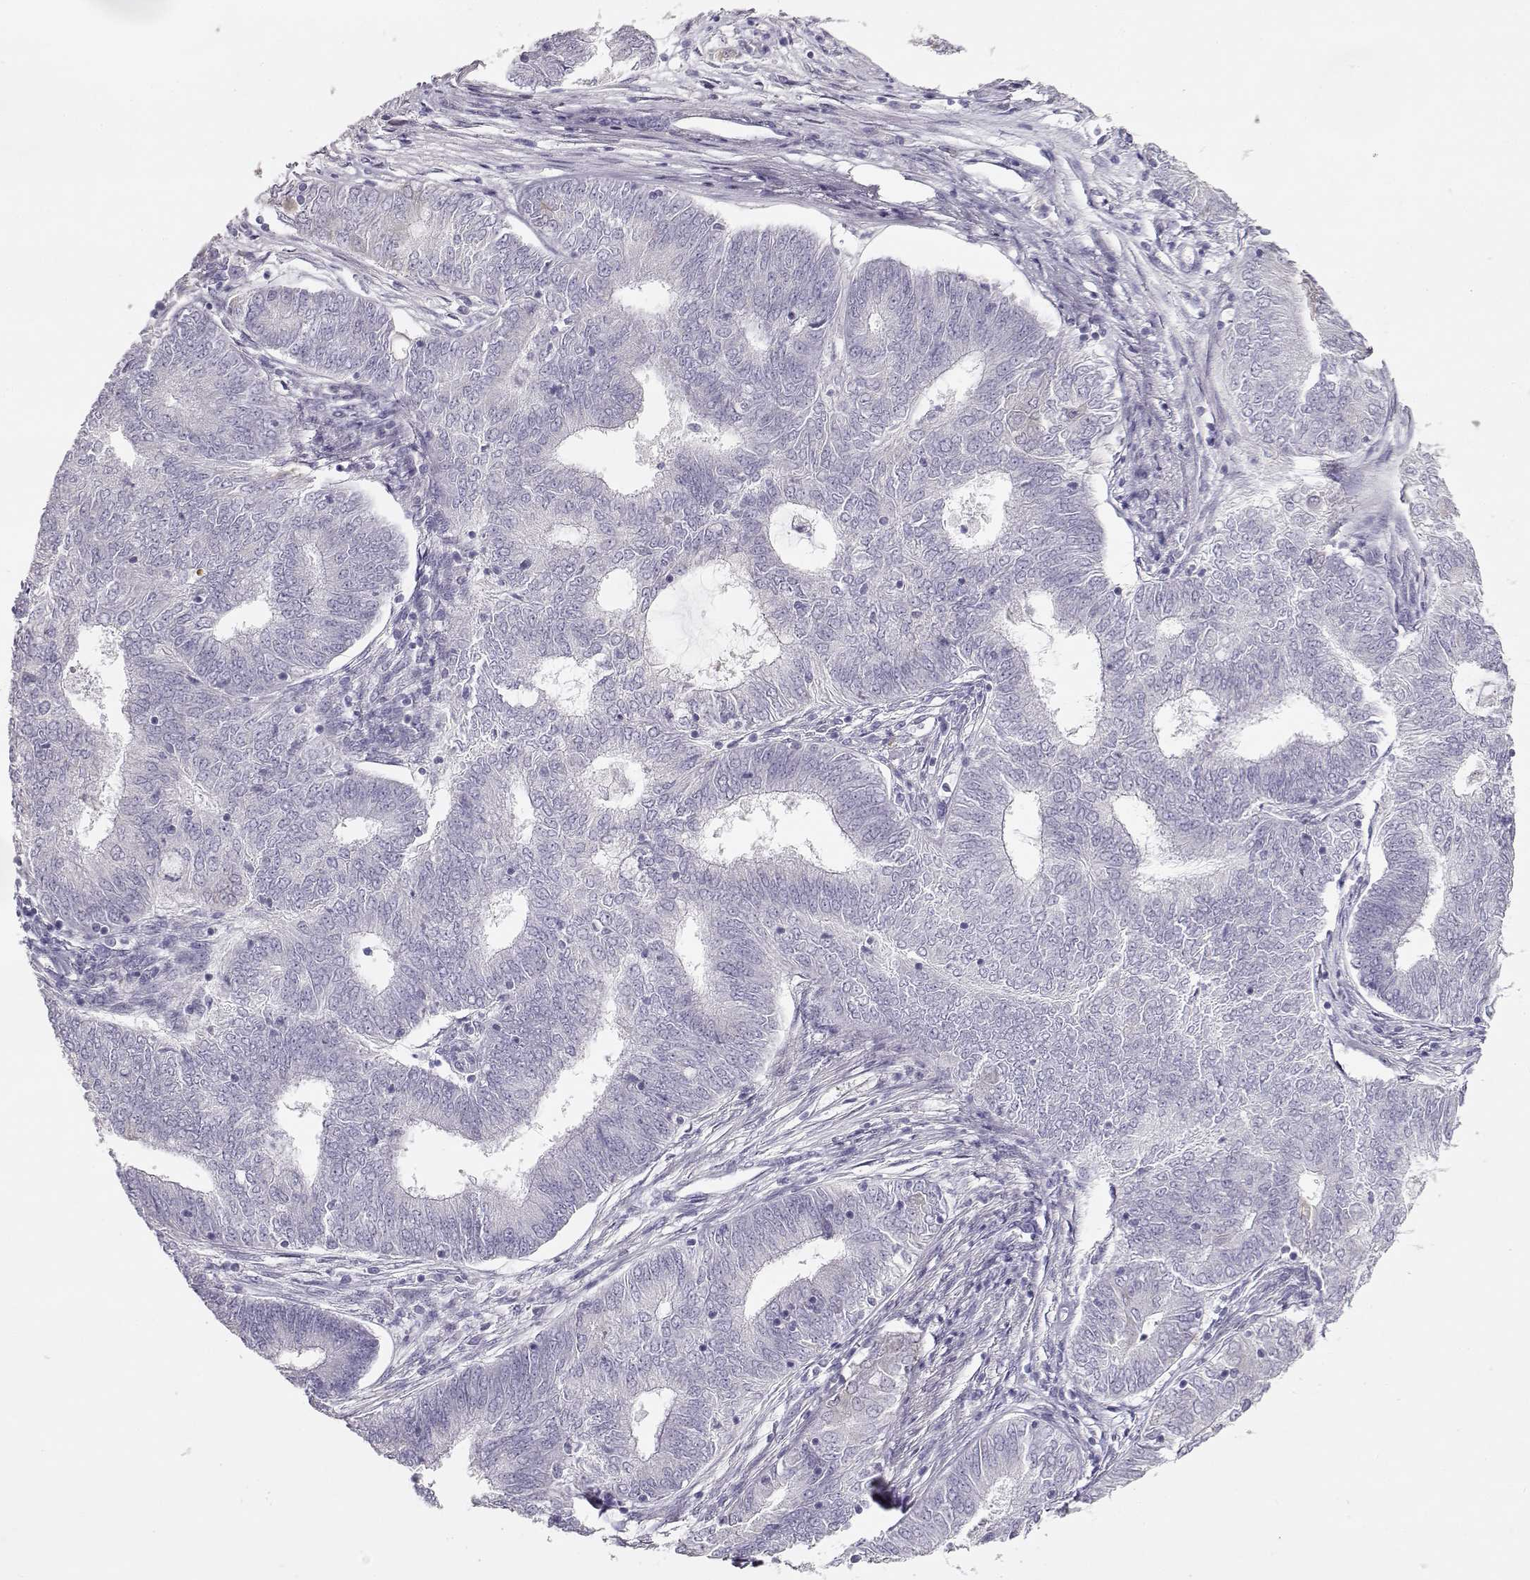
{"staining": {"intensity": "negative", "quantity": "none", "location": "none"}, "tissue": "endometrial cancer", "cell_type": "Tumor cells", "image_type": "cancer", "snomed": [{"axis": "morphology", "description": "Adenocarcinoma, NOS"}, {"axis": "topography", "description": "Endometrium"}], "caption": "Image shows no significant protein staining in tumor cells of endometrial cancer. The staining was performed using DAB to visualize the protein expression in brown, while the nuclei were stained in blue with hematoxylin (Magnification: 20x).", "gene": "GLIPR1L2", "patient": {"sex": "female", "age": 62}}